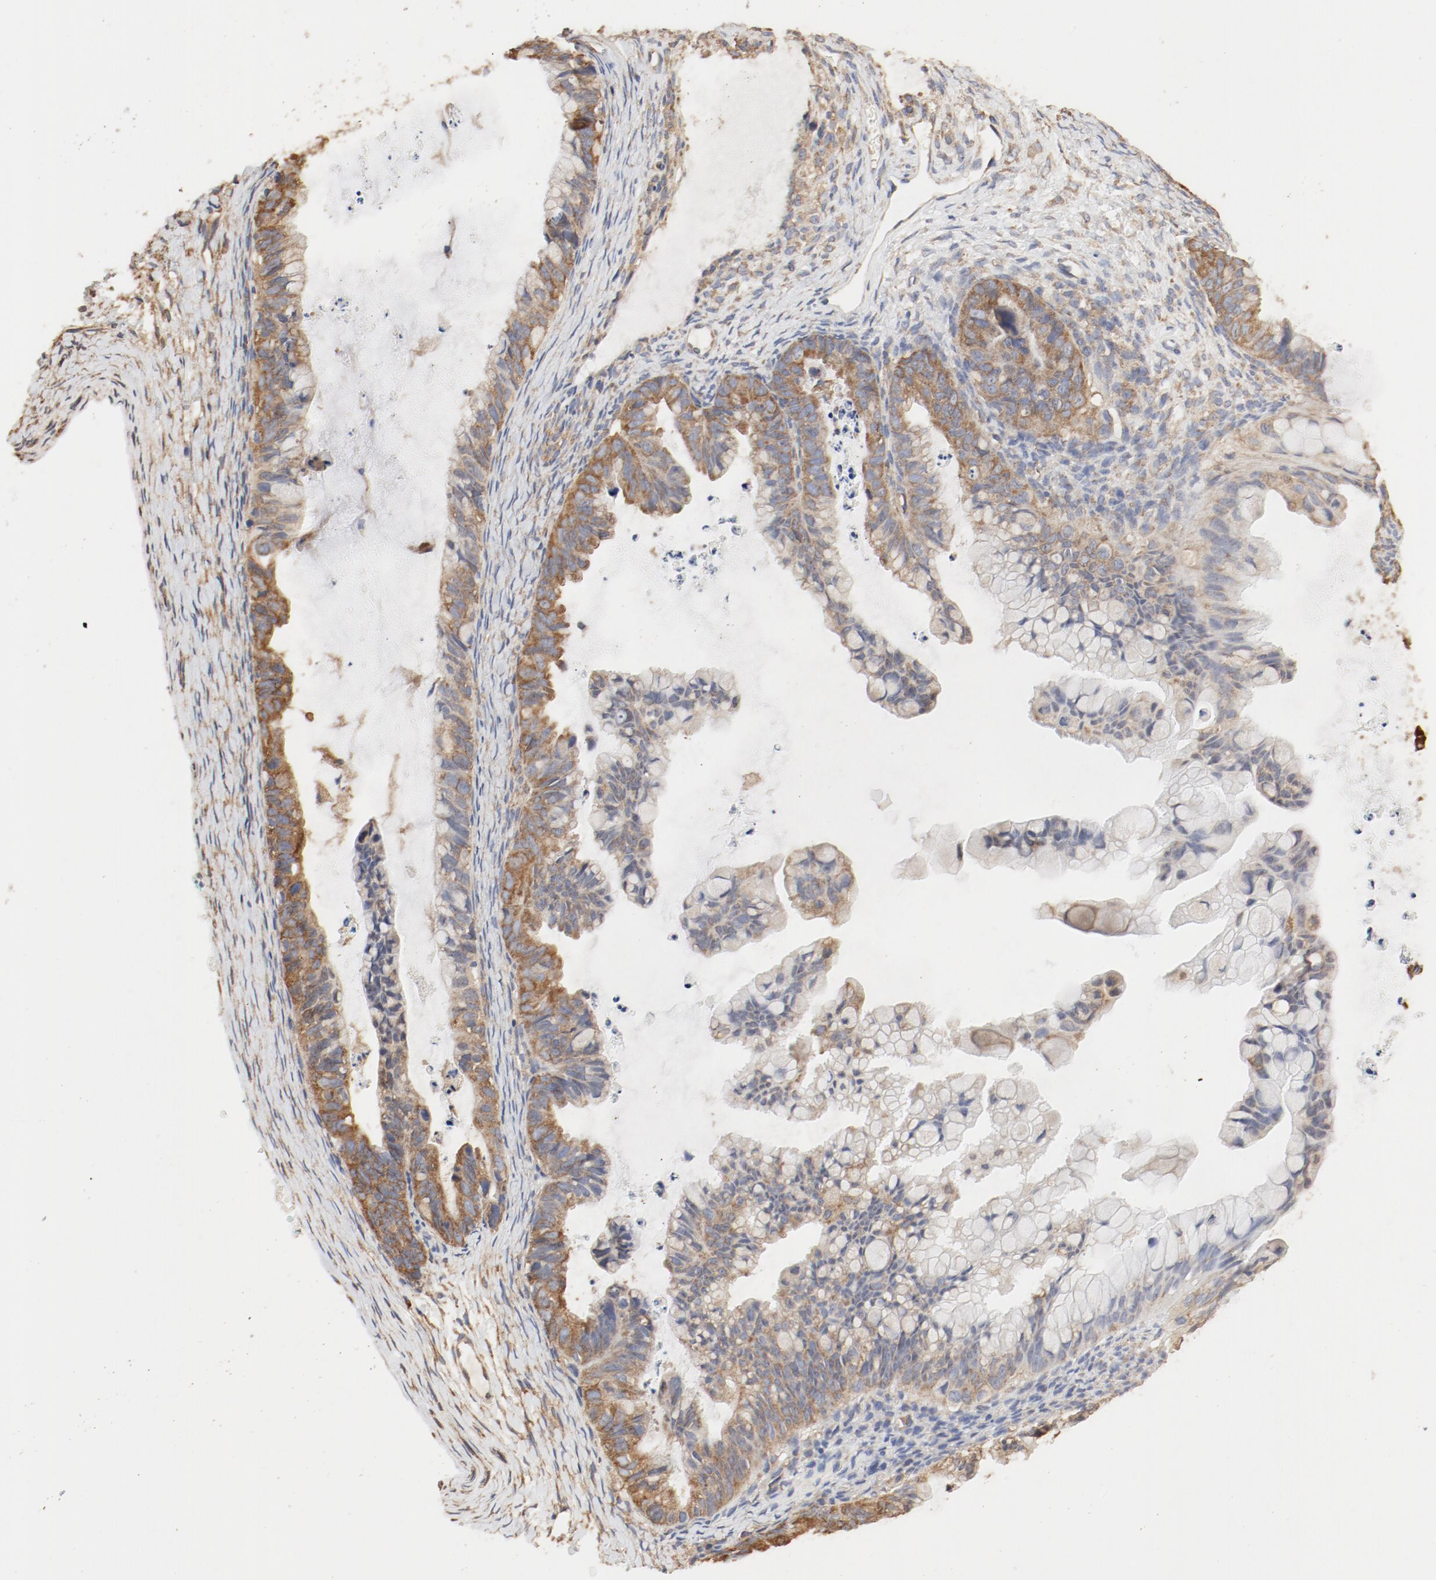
{"staining": {"intensity": "moderate", "quantity": ">75%", "location": "cytoplasmic/membranous"}, "tissue": "ovarian cancer", "cell_type": "Tumor cells", "image_type": "cancer", "snomed": [{"axis": "morphology", "description": "Cystadenocarcinoma, mucinous, NOS"}, {"axis": "topography", "description": "Ovary"}], "caption": "A brown stain labels moderate cytoplasmic/membranous staining of a protein in human mucinous cystadenocarcinoma (ovarian) tumor cells.", "gene": "RPS6", "patient": {"sex": "female", "age": 36}}